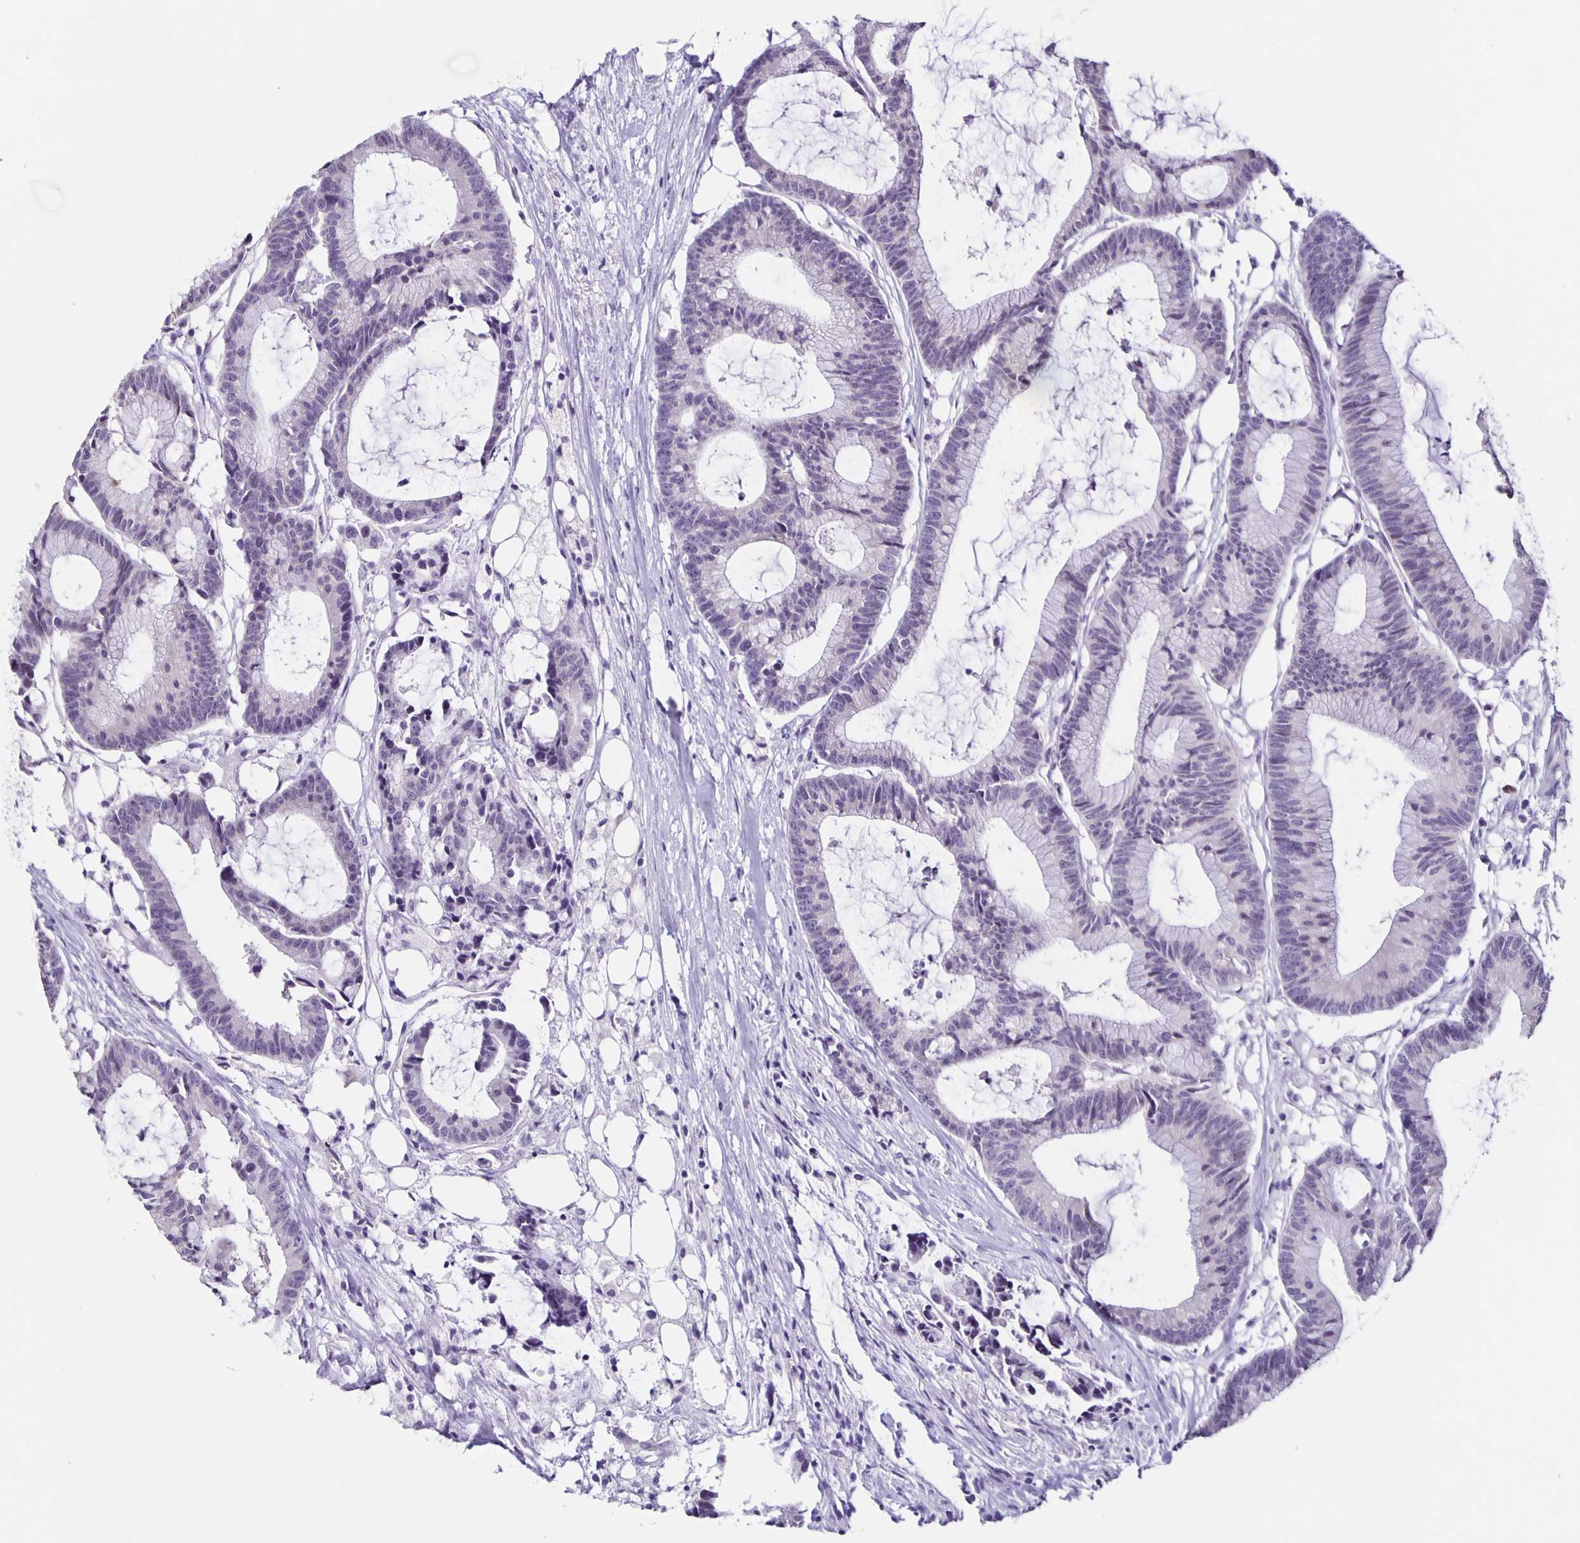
{"staining": {"intensity": "negative", "quantity": "none", "location": "none"}, "tissue": "colorectal cancer", "cell_type": "Tumor cells", "image_type": "cancer", "snomed": [{"axis": "morphology", "description": "Adenocarcinoma, NOS"}, {"axis": "topography", "description": "Colon"}], "caption": "IHC of human adenocarcinoma (colorectal) displays no expression in tumor cells. (Immunohistochemistry, brightfield microscopy, high magnification).", "gene": "SLC12A3", "patient": {"sex": "female", "age": 78}}